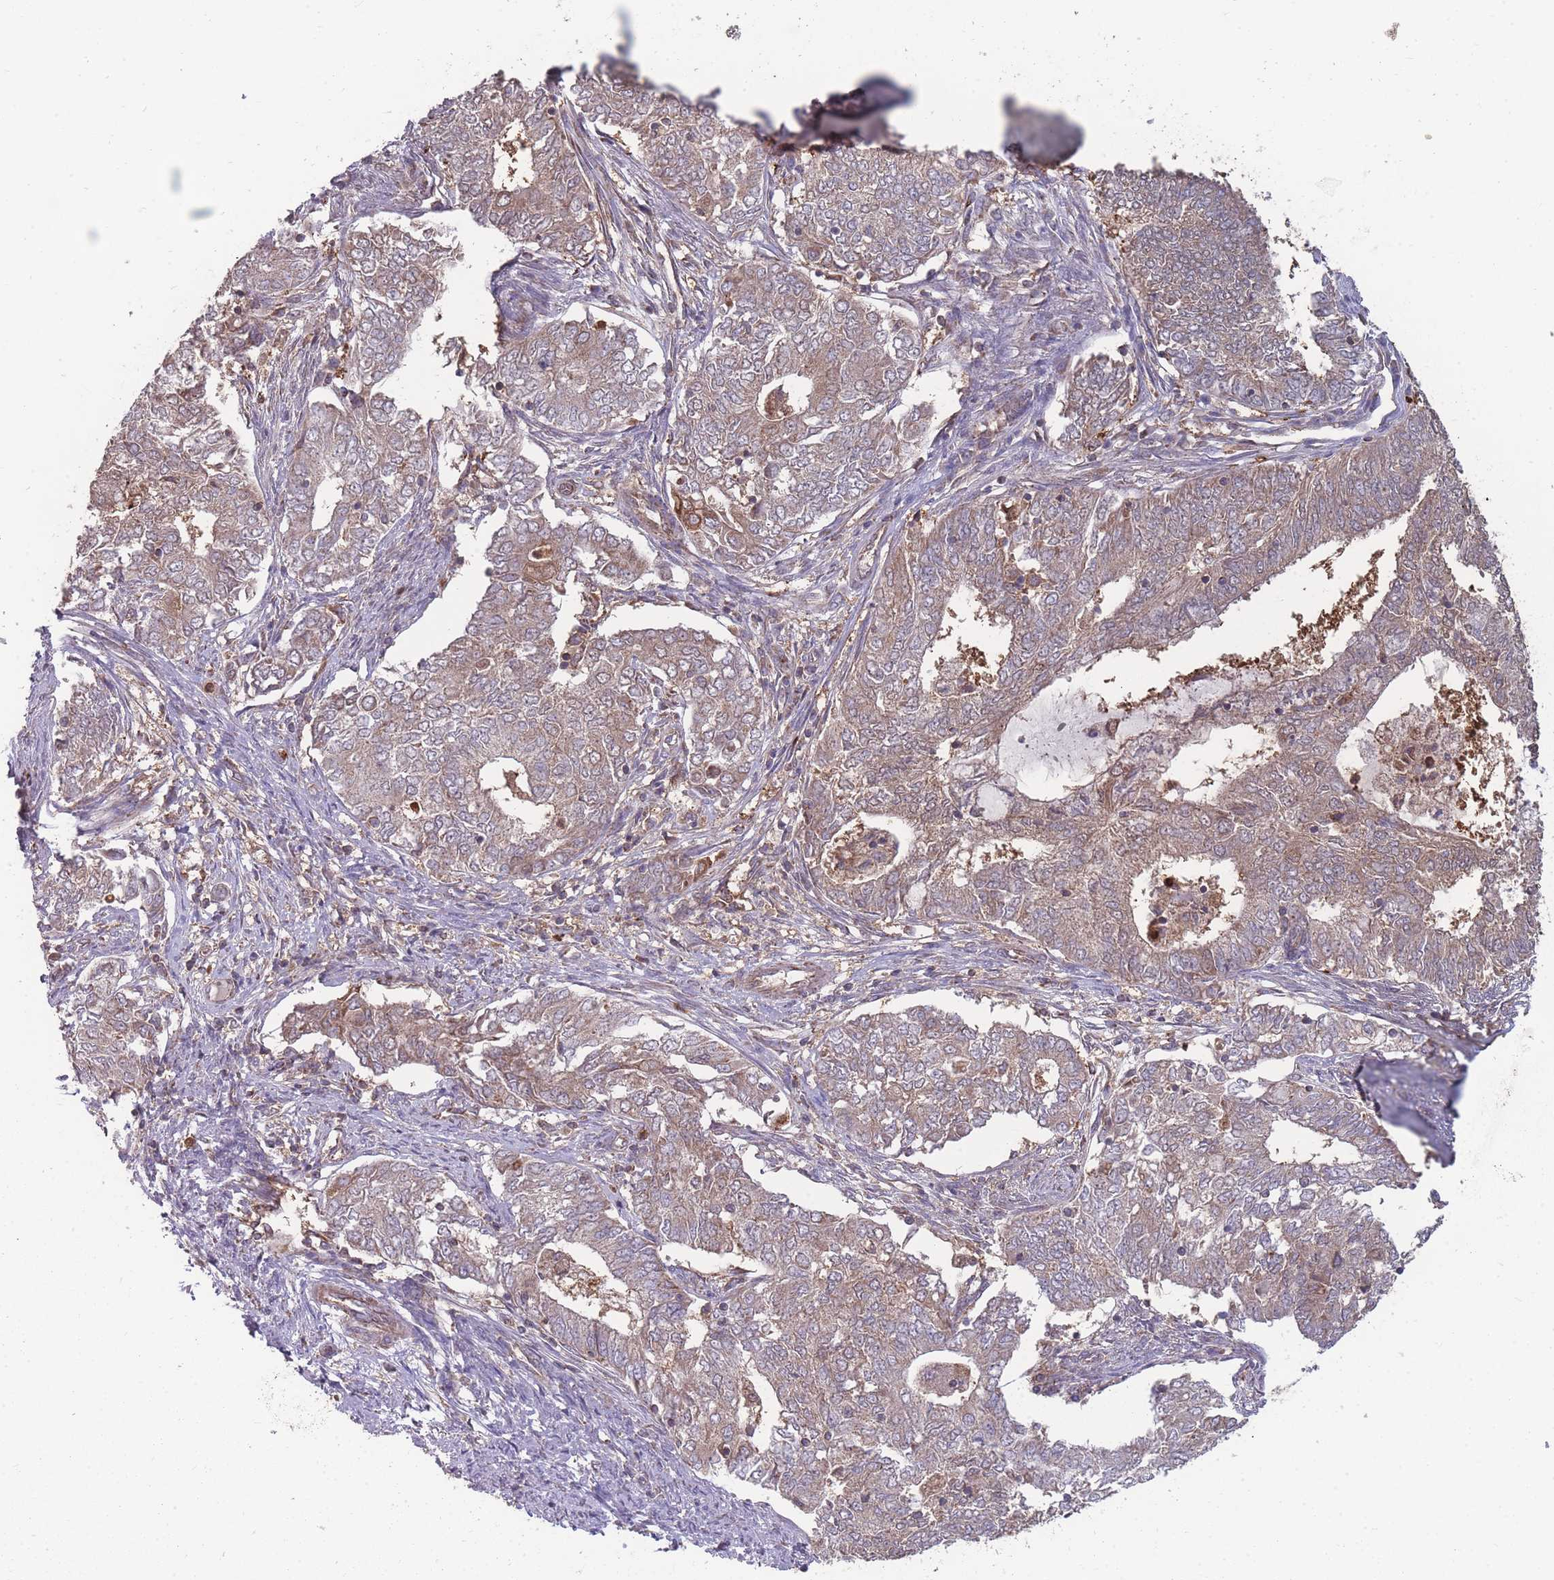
{"staining": {"intensity": "moderate", "quantity": ">75%", "location": "cytoplasmic/membranous"}, "tissue": "endometrial cancer", "cell_type": "Tumor cells", "image_type": "cancer", "snomed": [{"axis": "morphology", "description": "Adenocarcinoma, NOS"}, {"axis": "topography", "description": "Endometrium"}], "caption": "IHC histopathology image of neoplastic tissue: human endometrial cancer (adenocarcinoma) stained using IHC displays medium levels of moderate protein expression localized specifically in the cytoplasmic/membranous of tumor cells, appearing as a cytoplasmic/membranous brown color.", "gene": "SLC35B4", "patient": {"sex": "female", "age": 62}}